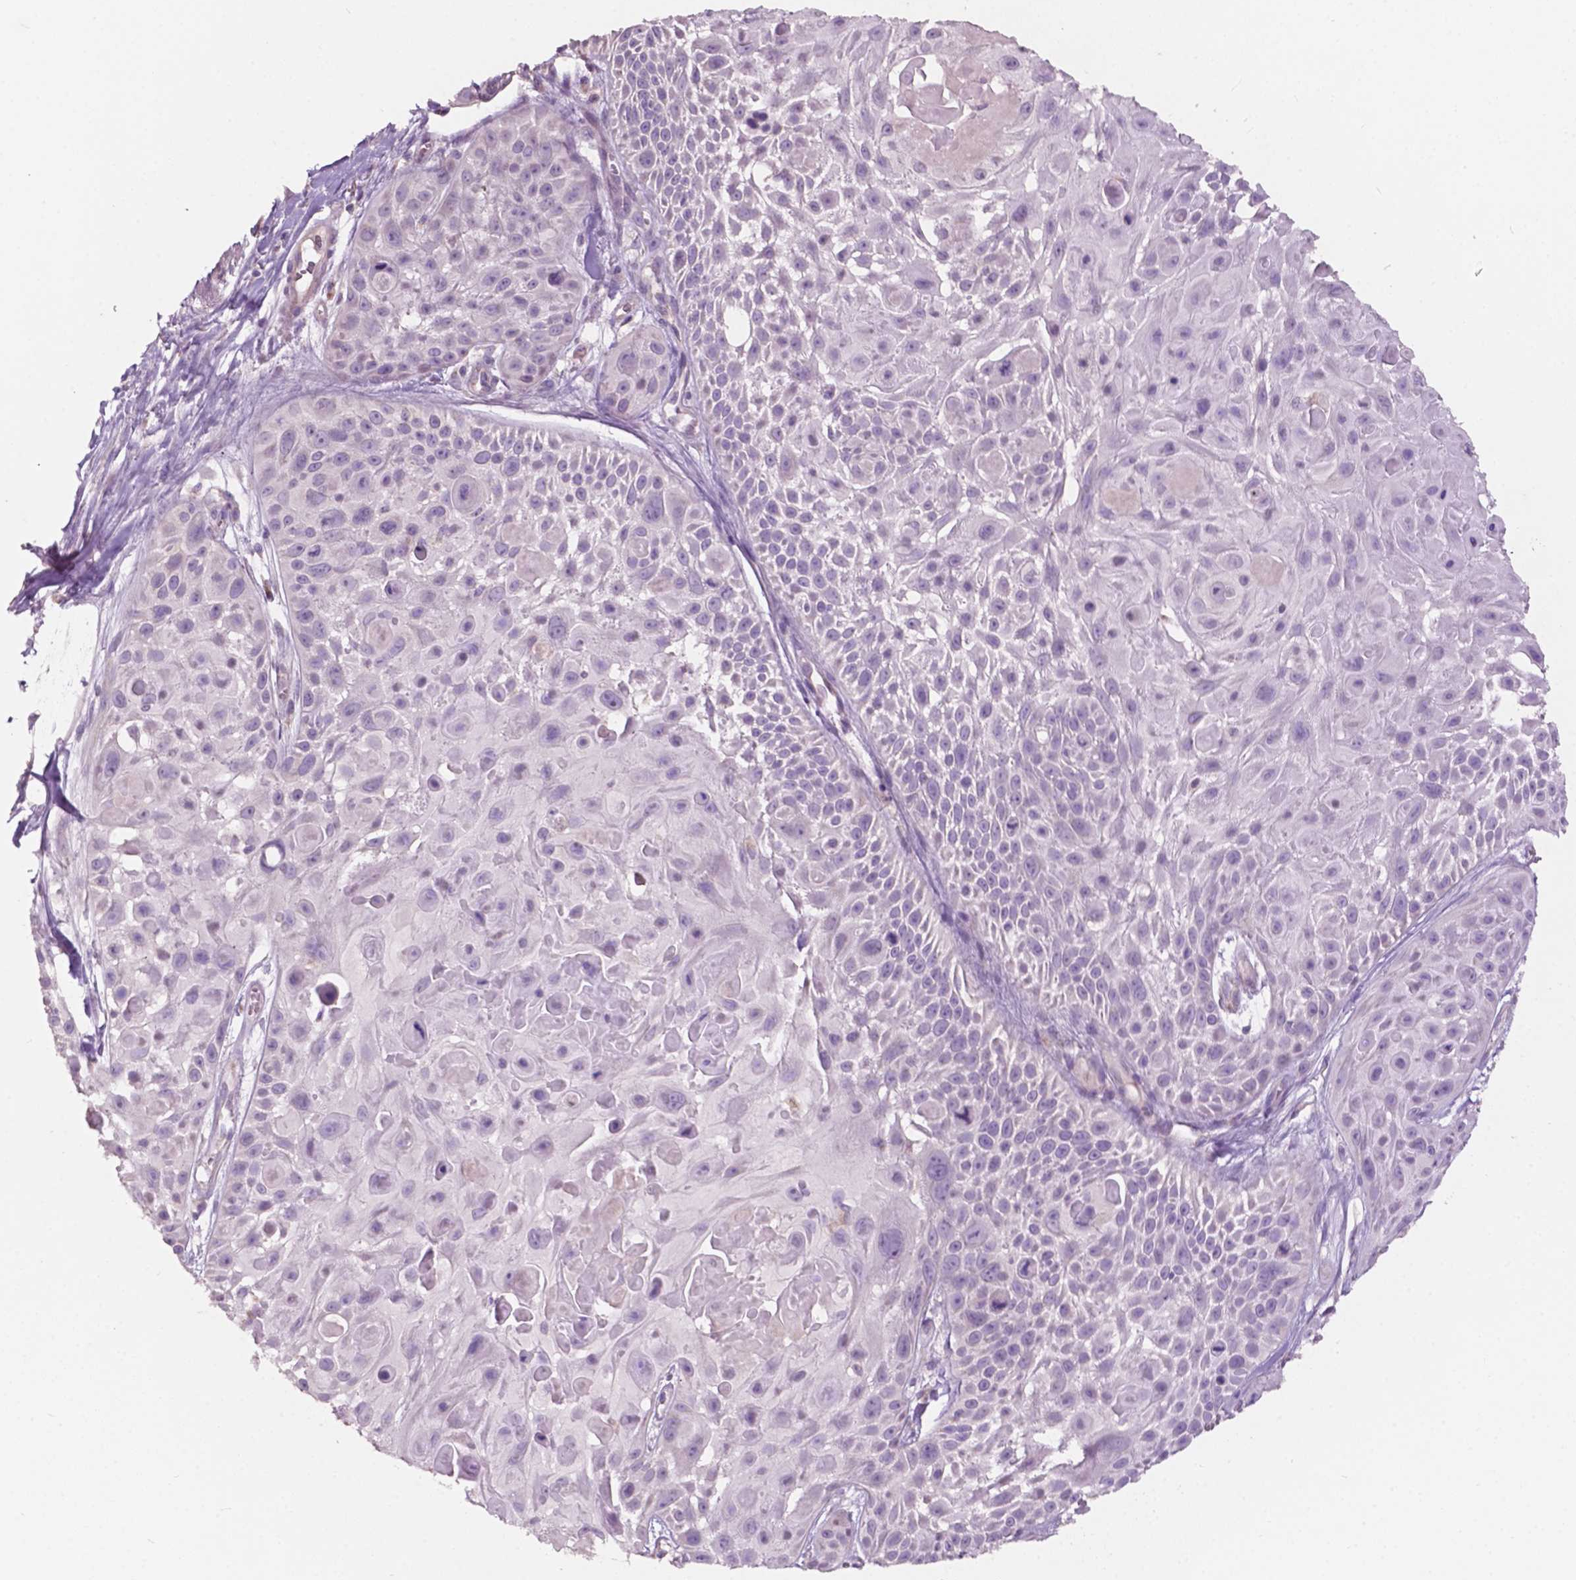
{"staining": {"intensity": "negative", "quantity": "none", "location": "none"}, "tissue": "skin cancer", "cell_type": "Tumor cells", "image_type": "cancer", "snomed": [{"axis": "morphology", "description": "Squamous cell carcinoma, NOS"}, {"axis": "topography", "description": "Skin"}, {"axis": "topography", "description": "Anal"}], "caption": "This is an IHC image of human skin cancer (squamous cell carcinoma). There is no expression in tumor cells.", "gene": "NDUFS1", "patient": {"sex": "female", "age": 75}}